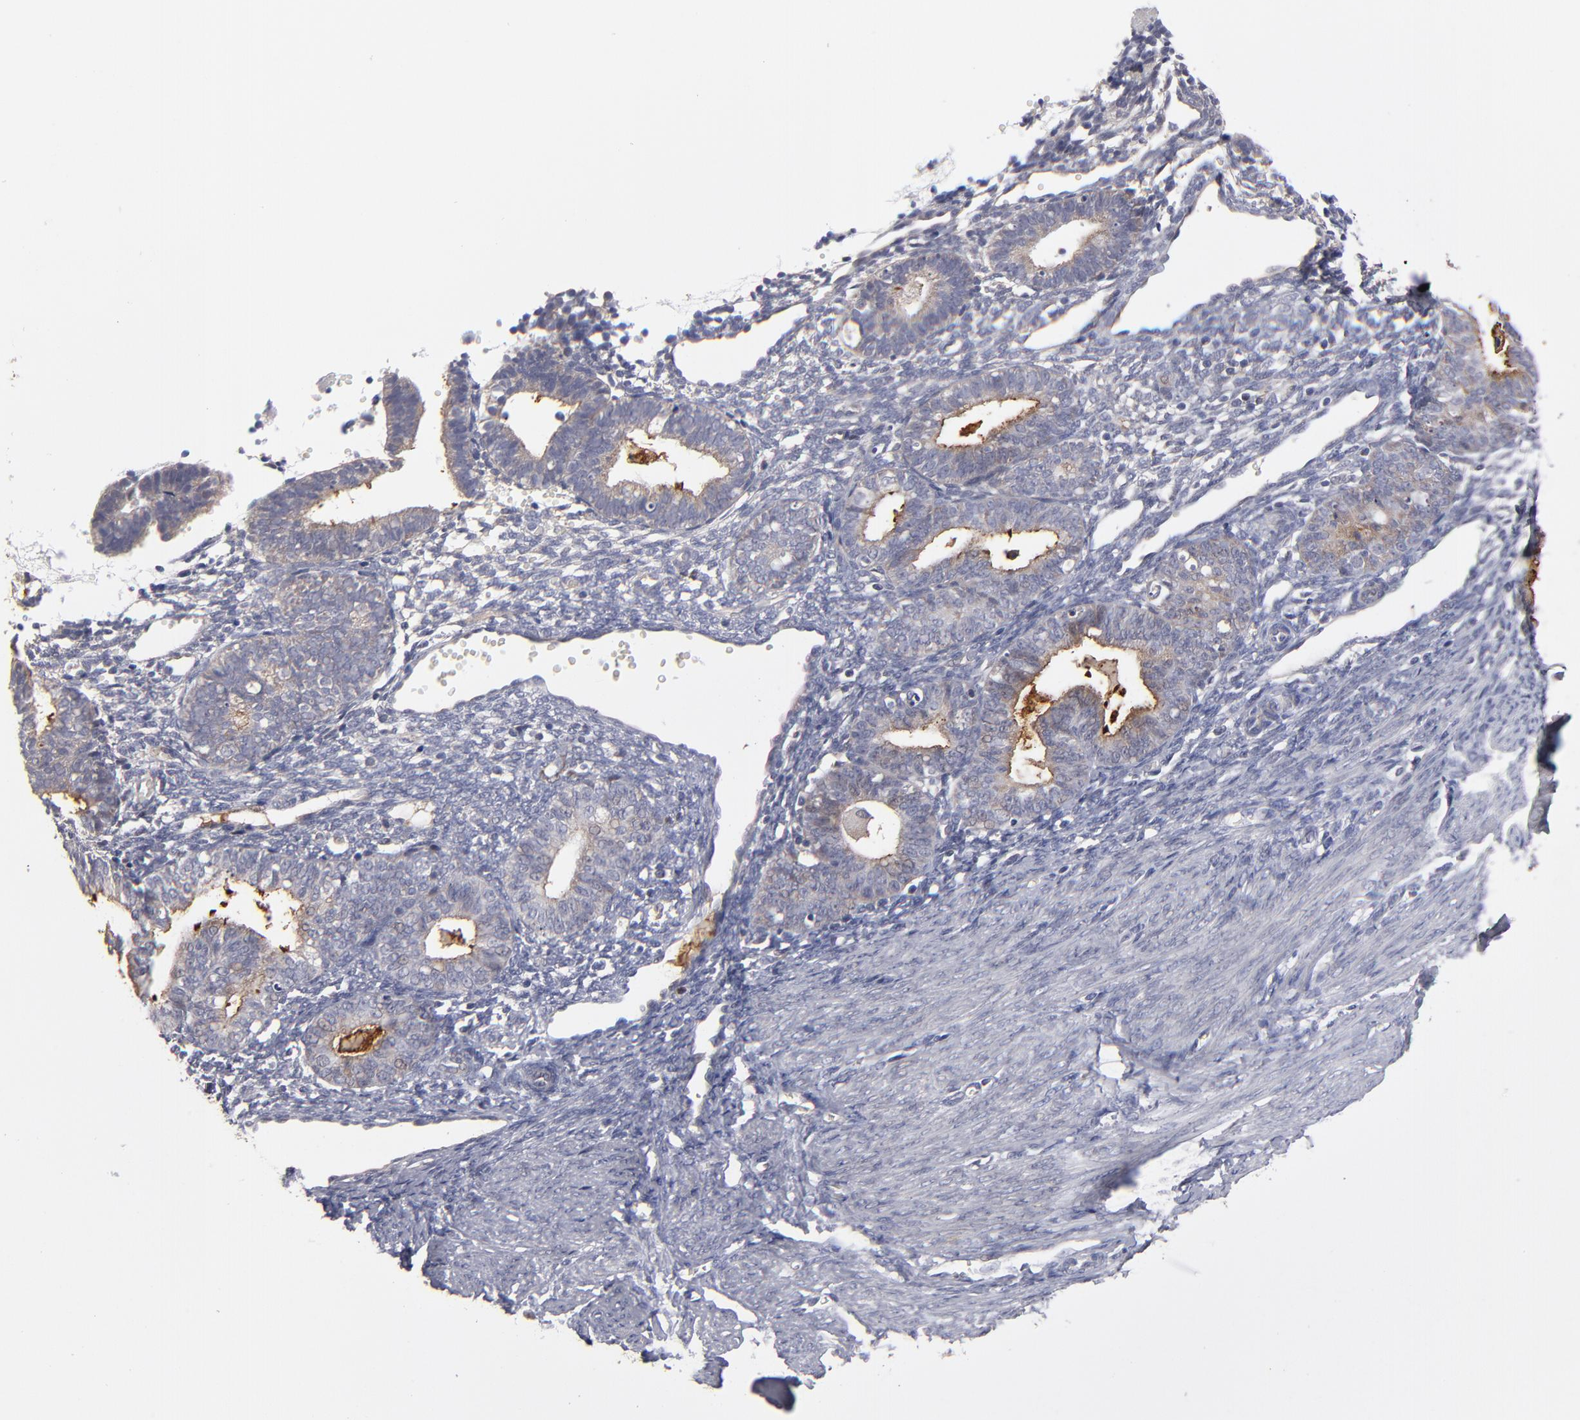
{"staining": {"intensity": "weak", "quantity": "25%-75%", "location": "cytoplasmic/membranous"}, "tissue": "endometrium", "cell_type": "Cells in endometrial stroma", "image_type": "normal", "snomed": [{"axis": "morphology", "description": "Normal tissue, NOS"}, {"axis": "topography", "description": "Endometrium"}], "caption": "Protein expression analysis of unremarkable human endometrium reveals weak cytoplasmic/membranous expression in about 25%-75% of cells in endometrial stroma.", "gene": "EXD2", "patient": {"sex": "female", "age": 61}}